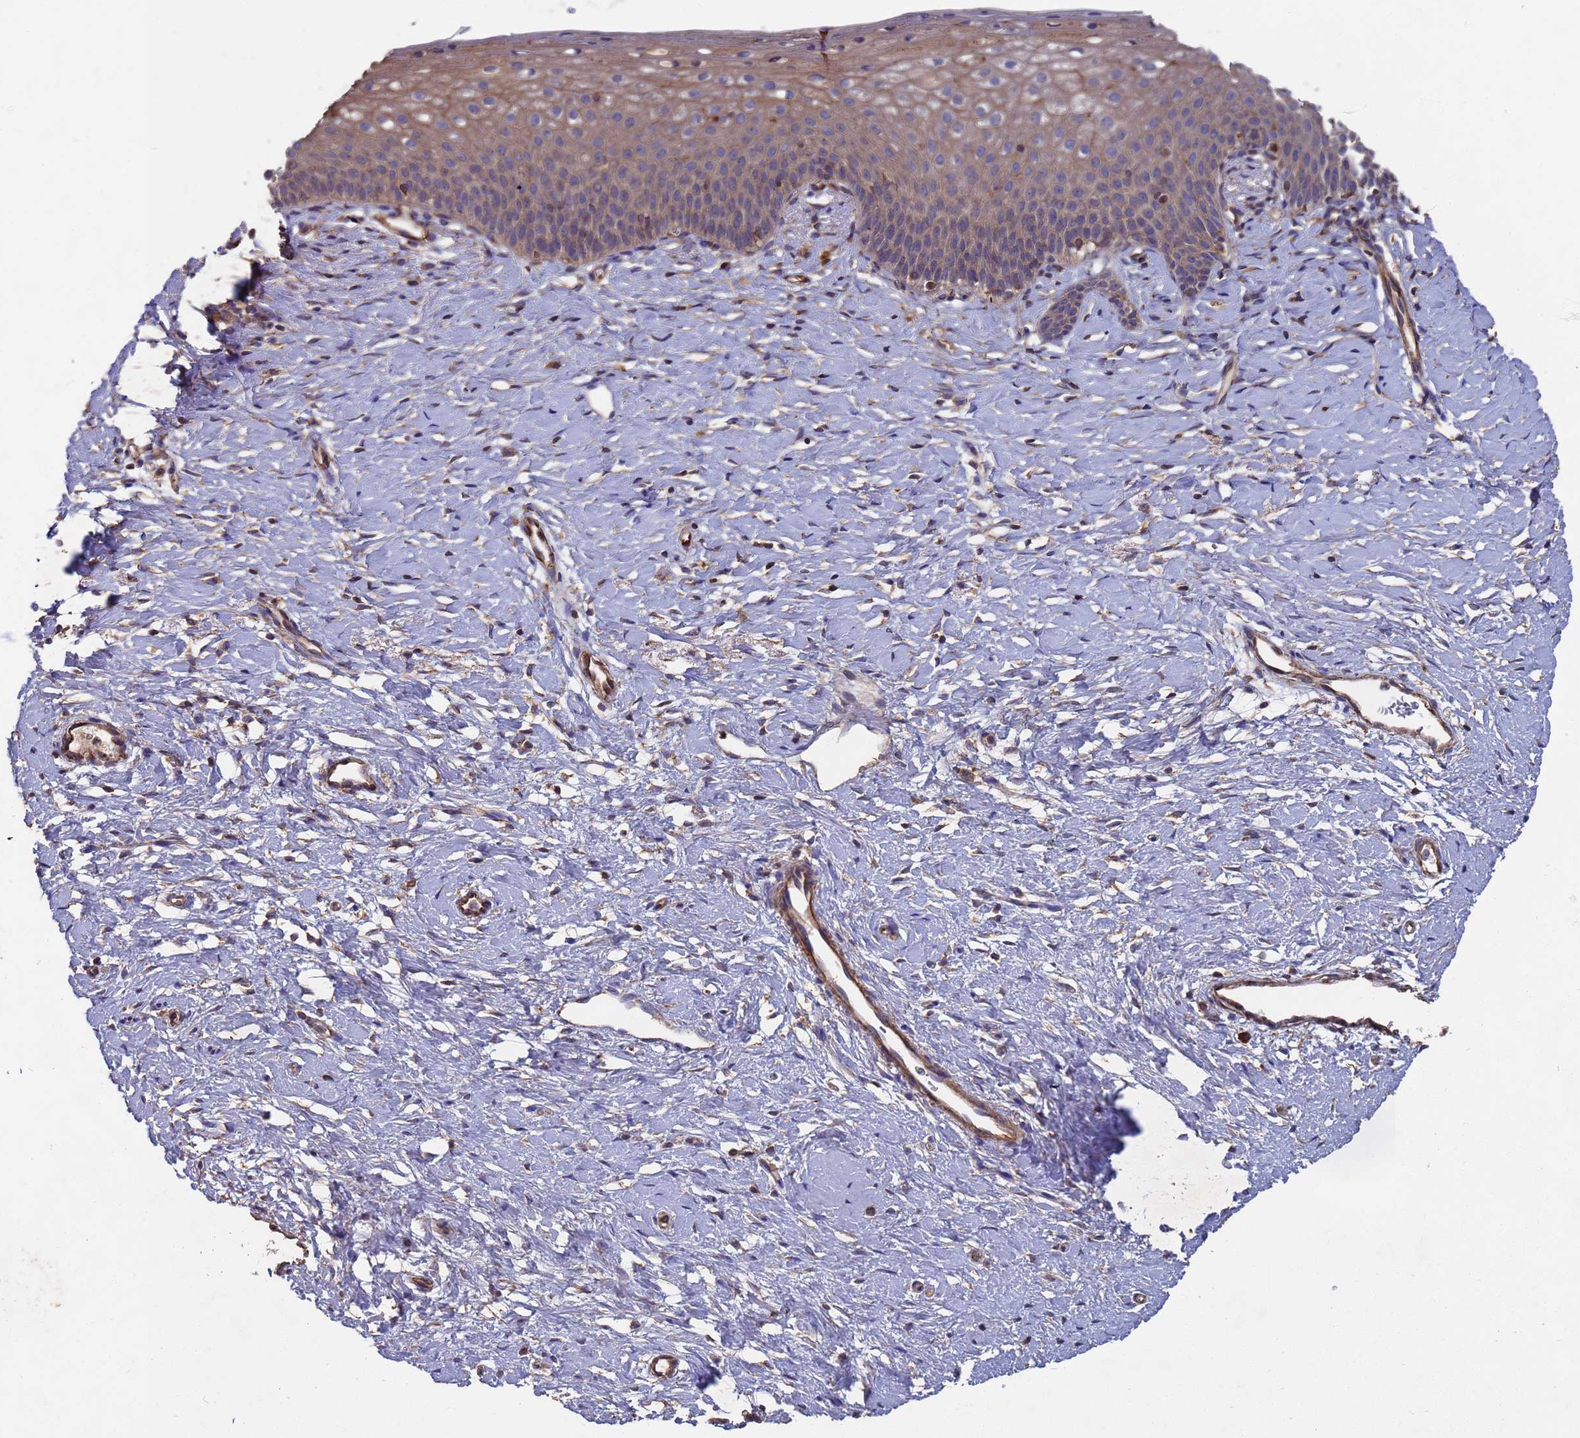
{"staining": {"intensity": "strong", "quantity": "25%-75%", "location": "cytoplasmic/membranous"}, "tissue": "cervix", "cell_type": "Glandular cells", "image_type": "normal", "snomed": [{"axis": "morphology", "description": "Normal tissue, NOS"}, {"axis": "topography", "description": "Cervix"}], "caption": "This histopathology image demonstrates benign cervix stained with IHC to label a protein in brown. The cytoplasmic/membranous of glandular cells show strong positivity for the protein. Nuclei are counter-stained blue.", "gene": "PYCR1", "patient": {"sex": "female", "age": 36}}